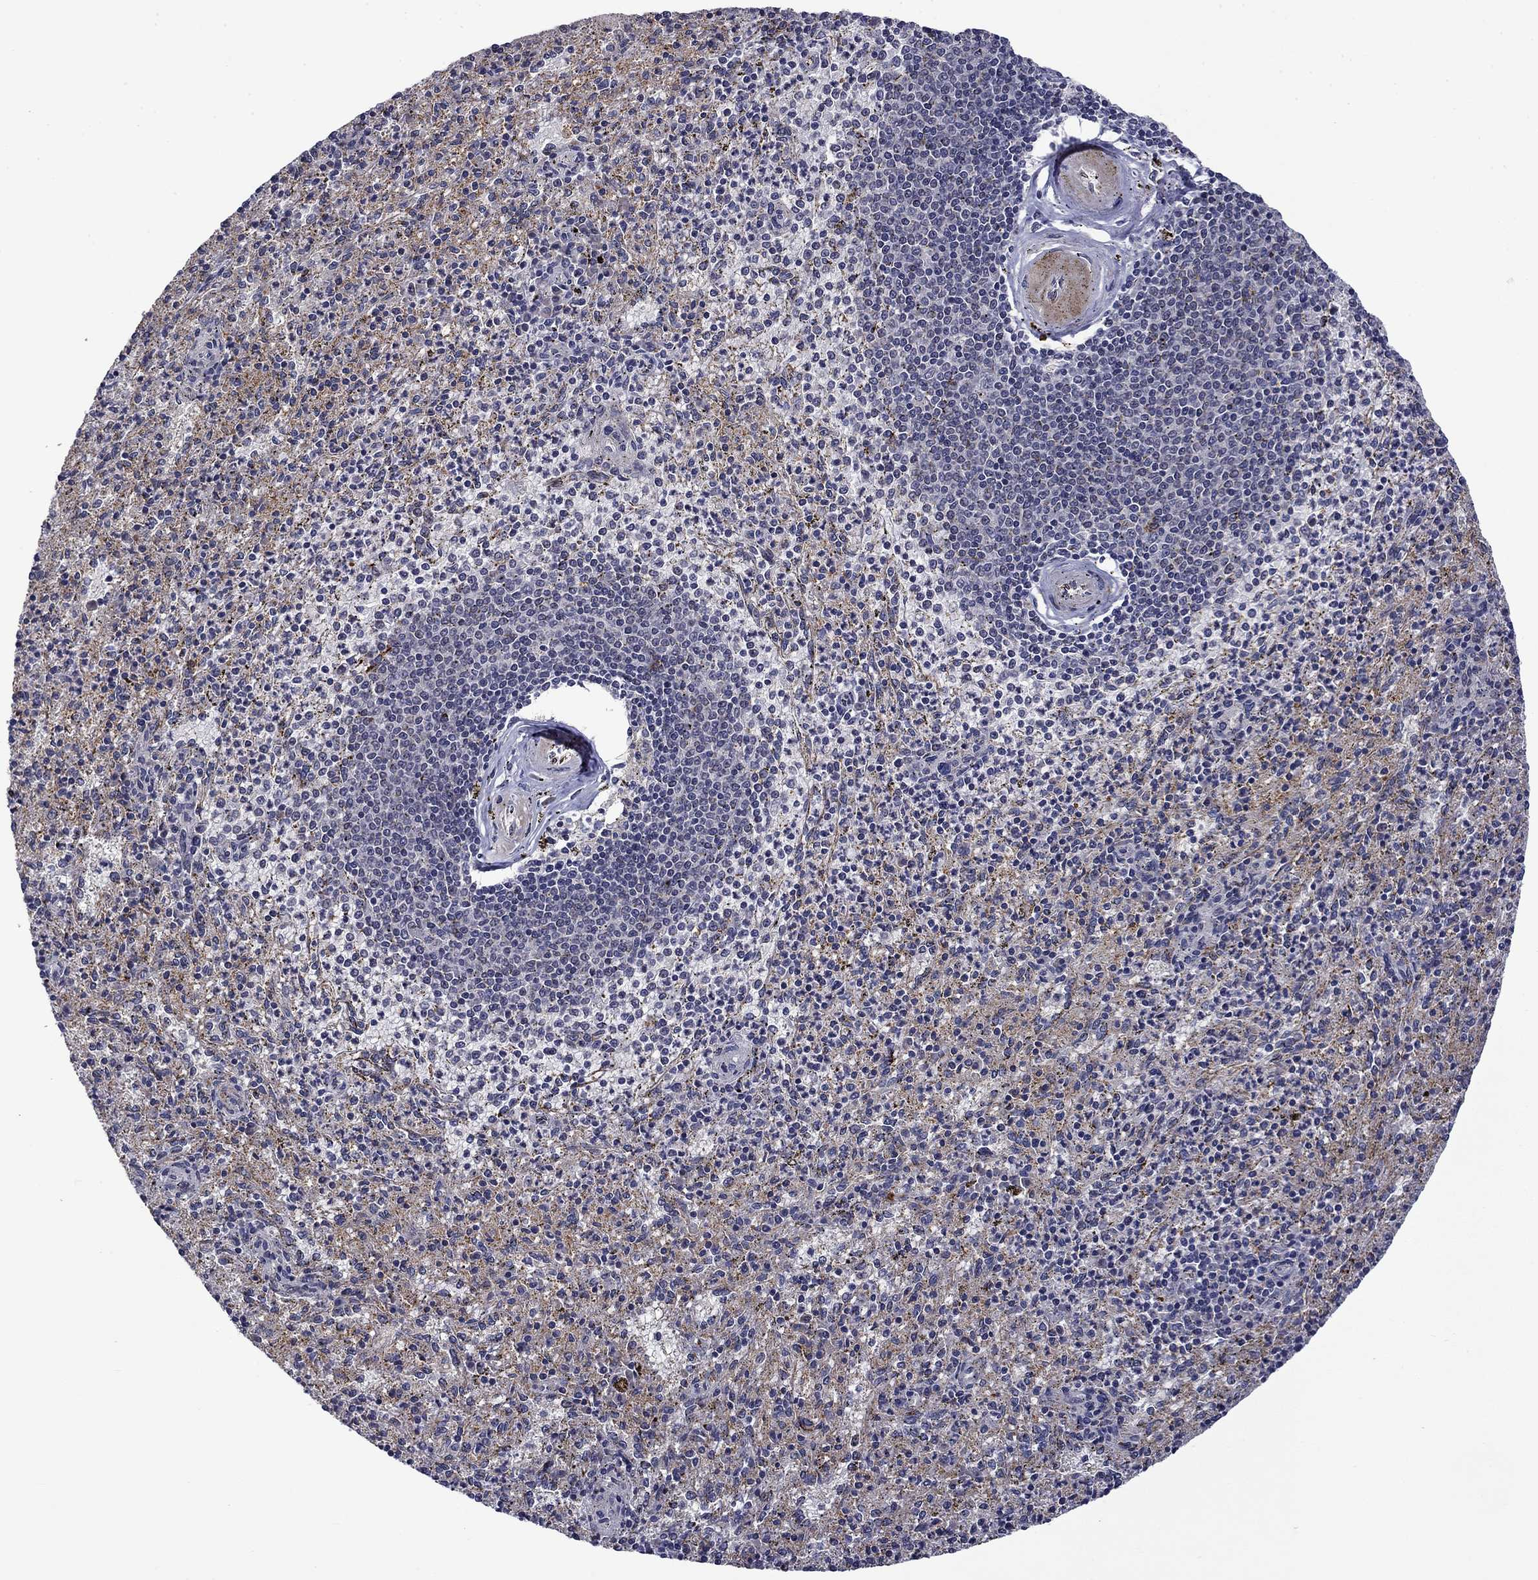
{"staining": {"intensity": "negative", "quantity": "none", "location": "none"}, "tissue": "spleen", "cell_type": "Cells in red pulp", "image_type": "normal", "snomed": [{"axis": "morphology", "description": "Normal tissue, NOS"}, {"axis": "topography", "description": "Spleen"}], "caption": "Cells in red pulp show no significant protein expression in benign spleen.", "gene": "SLITRK1", "patient": {"sex": "male", "age": 60}}